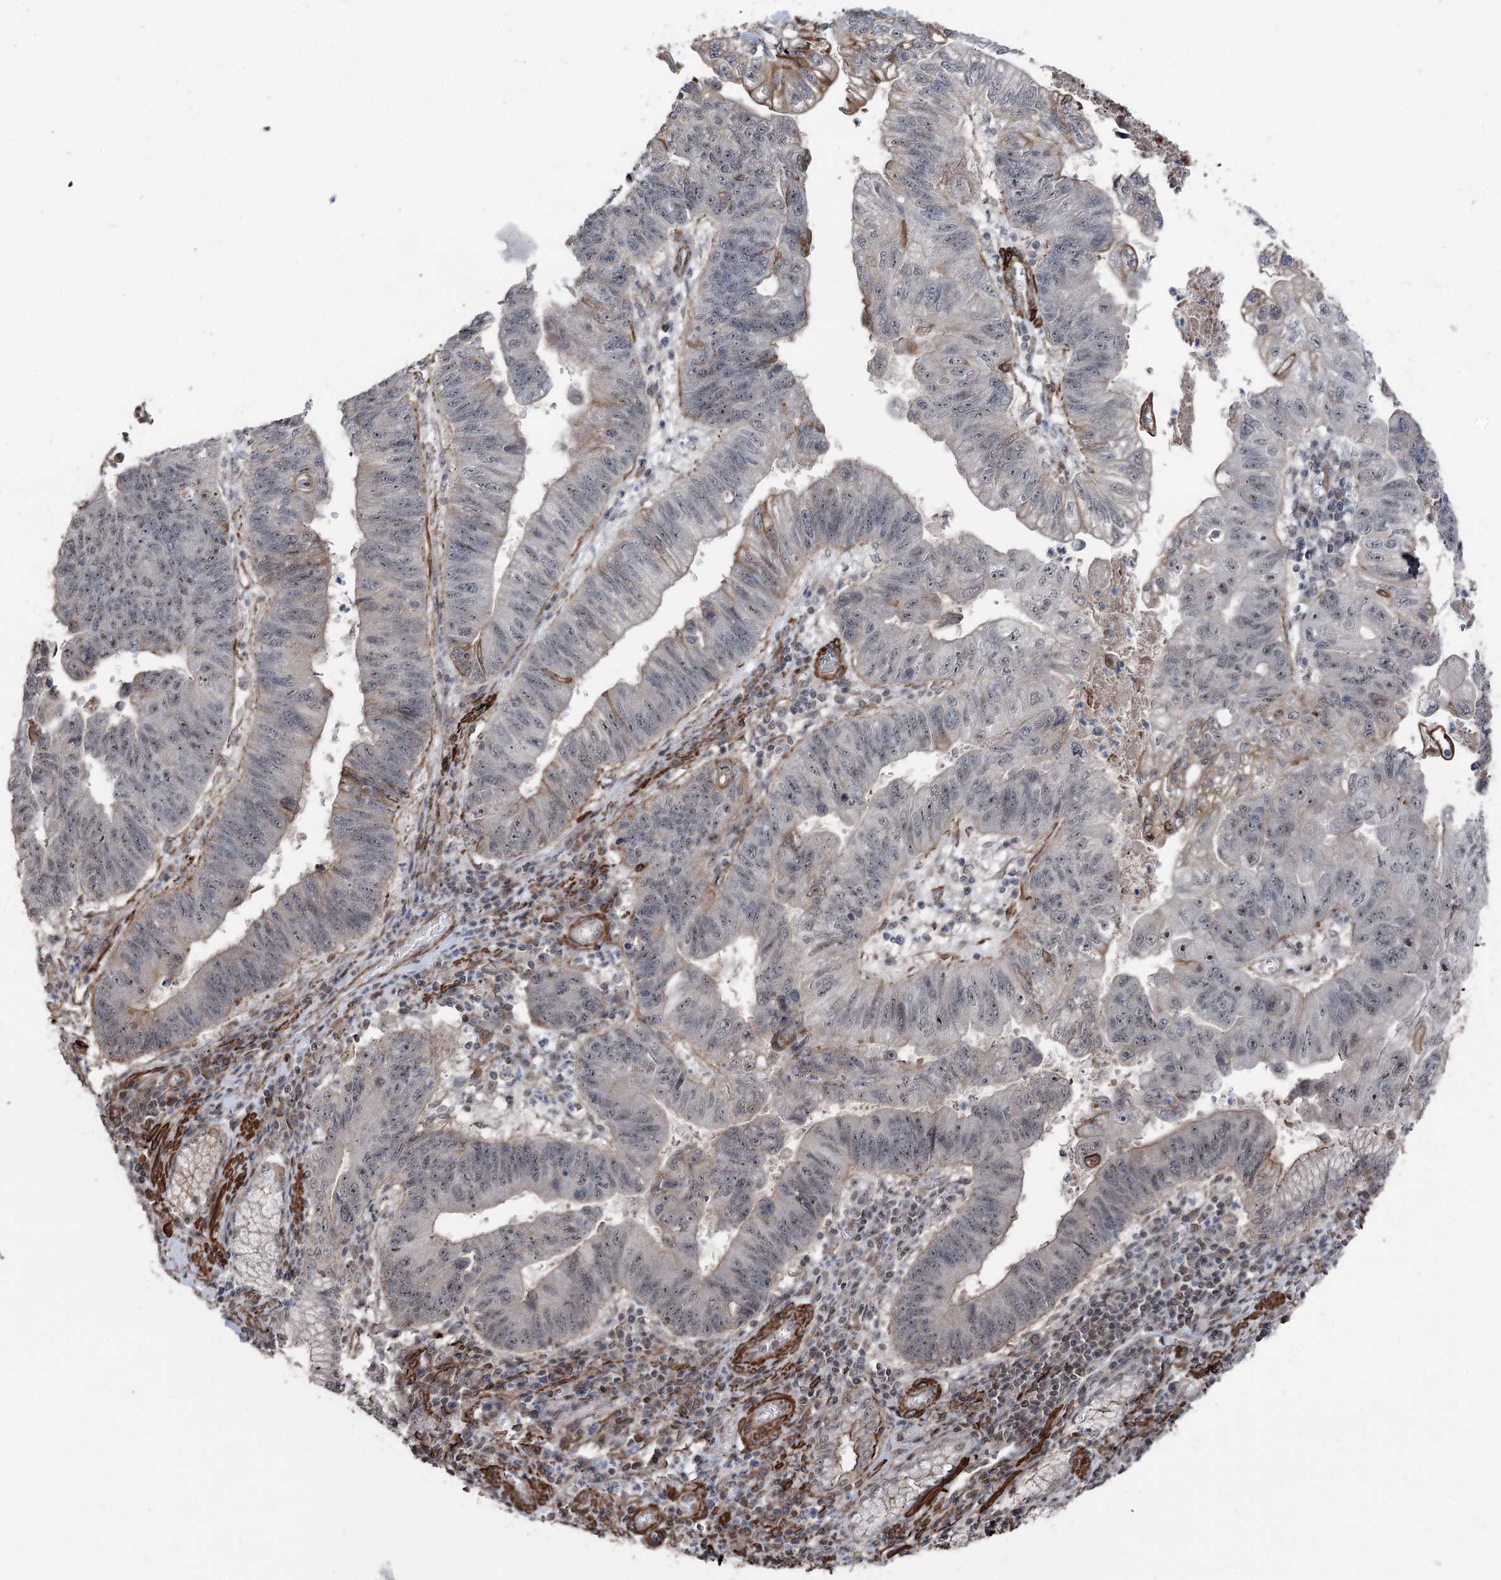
{"staining": {"intensity": "weak", "quantity": "<25%", "location": "nuclear"}, "tissue": "stomach cancer", "cell_type": "Tumor cells", "image_type": "cancer", "snomed": [{"axis": "morphology", "description": "Adenocarcinoma, NOS"}, {"axis": "topography", "description": "Stomach"}], "caption": "Stomach cancer (adenocarcinoma) stained for a protein using immunohistochemistry displays no positivity tumor cells.", "gene": "CCDC82", "patient": {"sex": "male", "age": 59}}